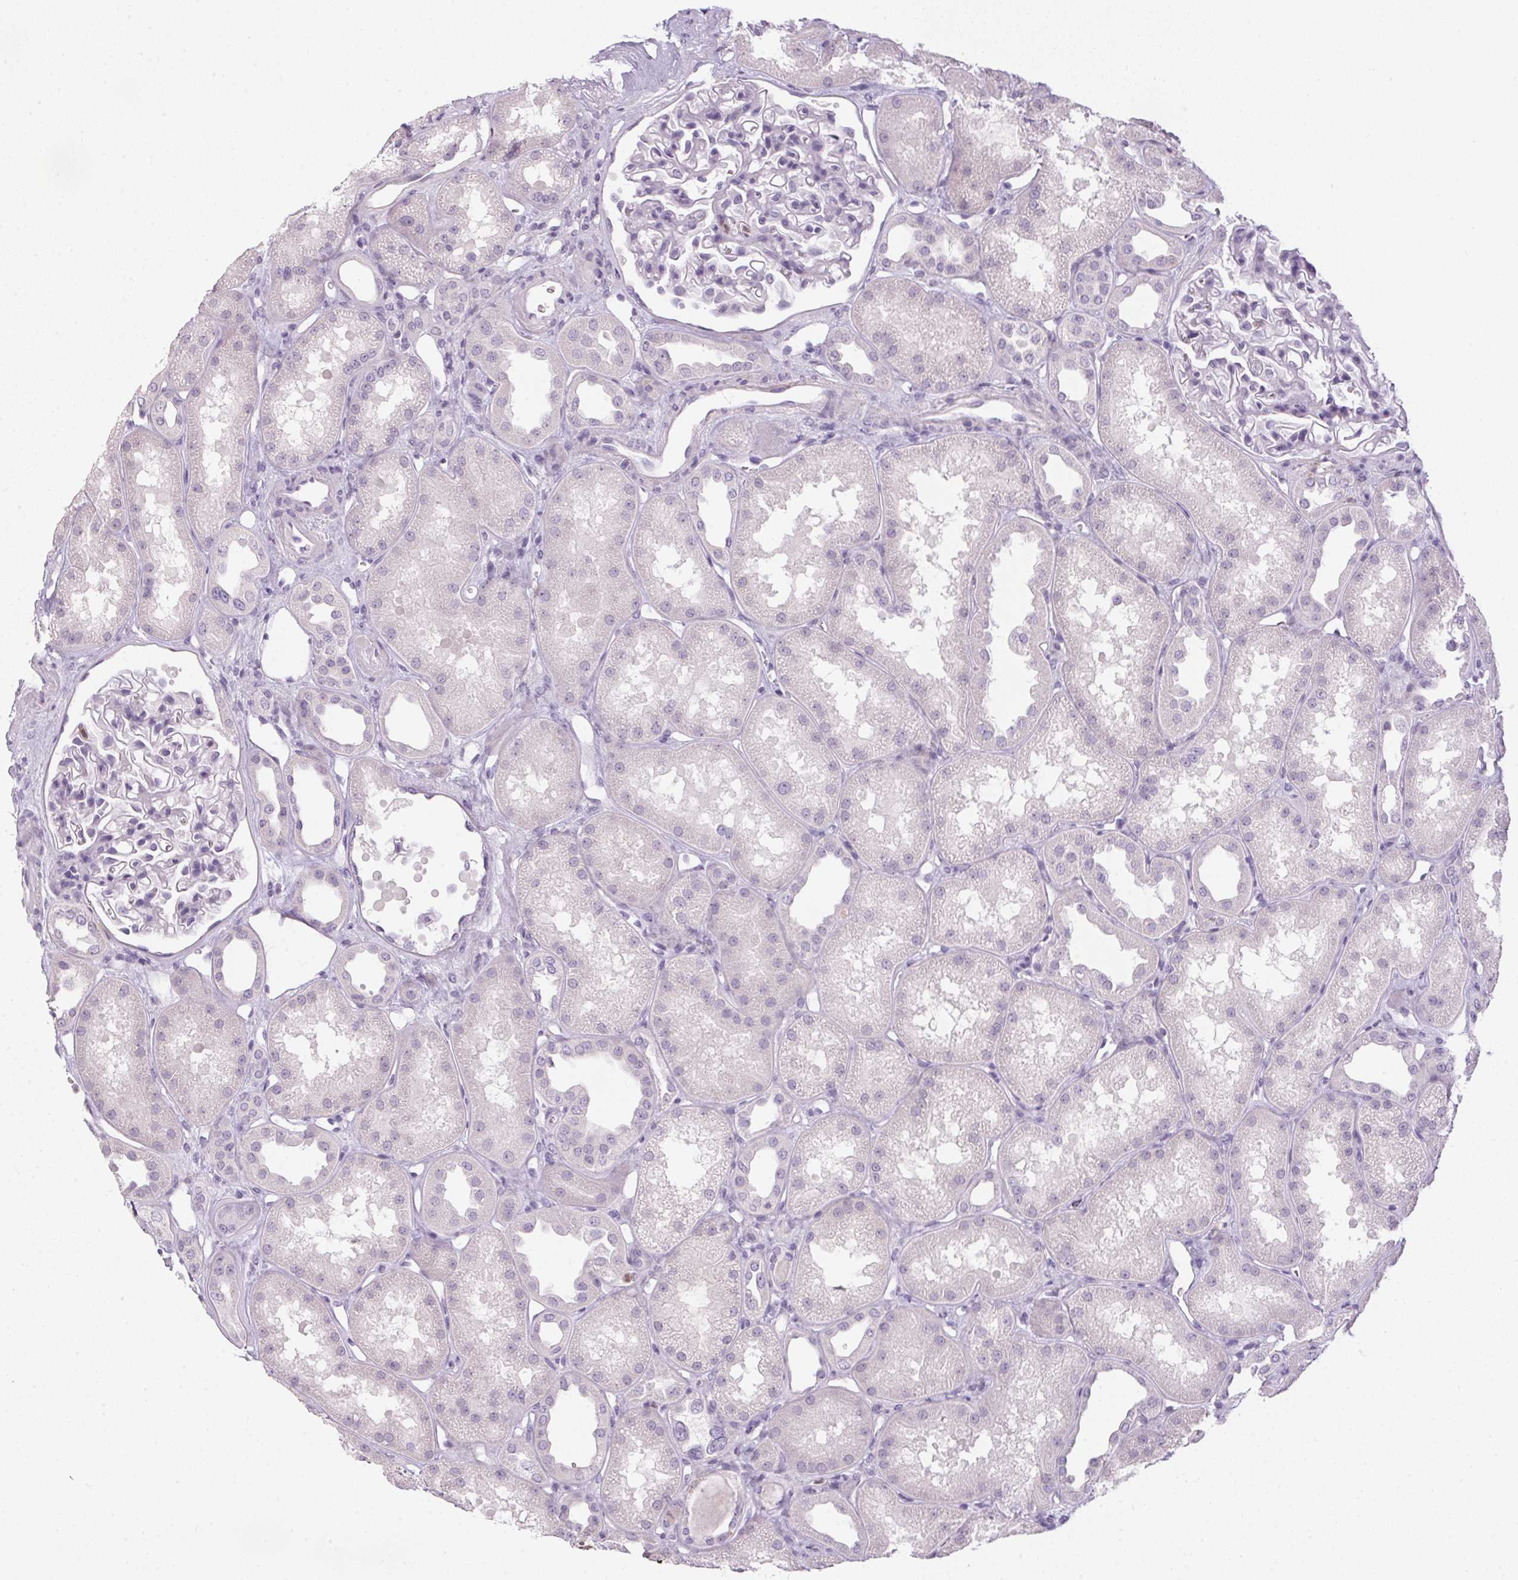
{"staining": {"intensity": "negative", "quantity": "none", "location": "none"}, "tissue": "kidney", "cell_type": "Cells in glomeruli", "image_type": "normal", "snomed": [{"axis": "morphology", "description": "Normal tissue, NOS"}, {"axis": "topography", "description": "Kidney"}], "caption": "The immunohistochemistry (IHC) histopathology image has no significant positivity in cells in glomeruli of kidney.", "gene": "ECPAS", "patient": {"sex": "male", "age": 61}}